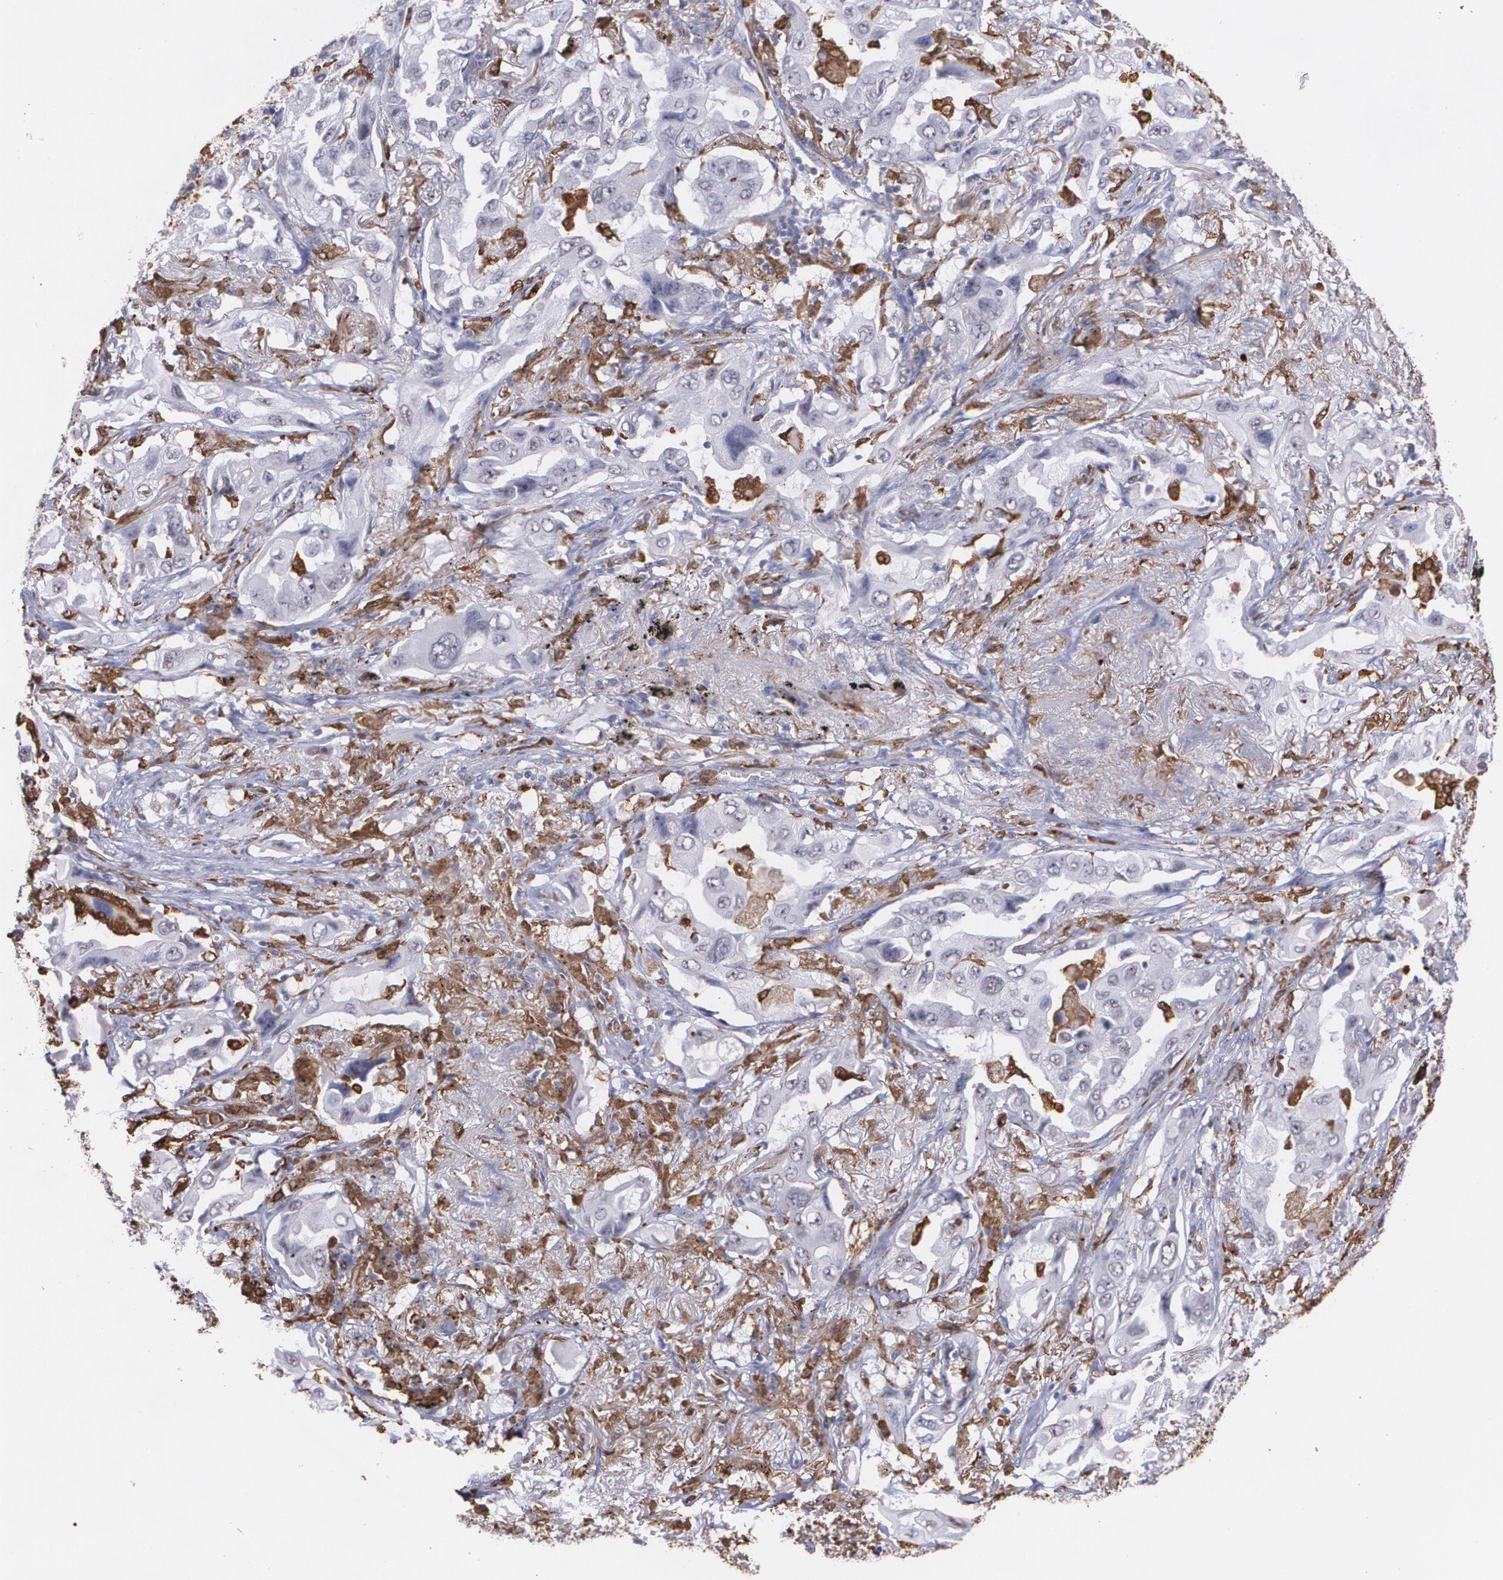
{"staining": {"intensity": "negative", "quantity": "none", "location": "none"}, "tissue": "lung cancer", "cell_type": "Tumor cells", "image_type": "cancer", "snomed": [{"axis": "morphology", "description": "Adenocarcinoma, NOS"}, {"axis": "topography", "description": "Lung"}], "caption": "High magnification brightfield microscopy of lung adenocarcinoma stained with DAB (3,3'-diaminobenzidine) (brown) and counterstained with hematoxylin (blue): tumor cells show no significant expression.", "gene": "NCF2", "patient": {"sex": "female", "age": 65}}